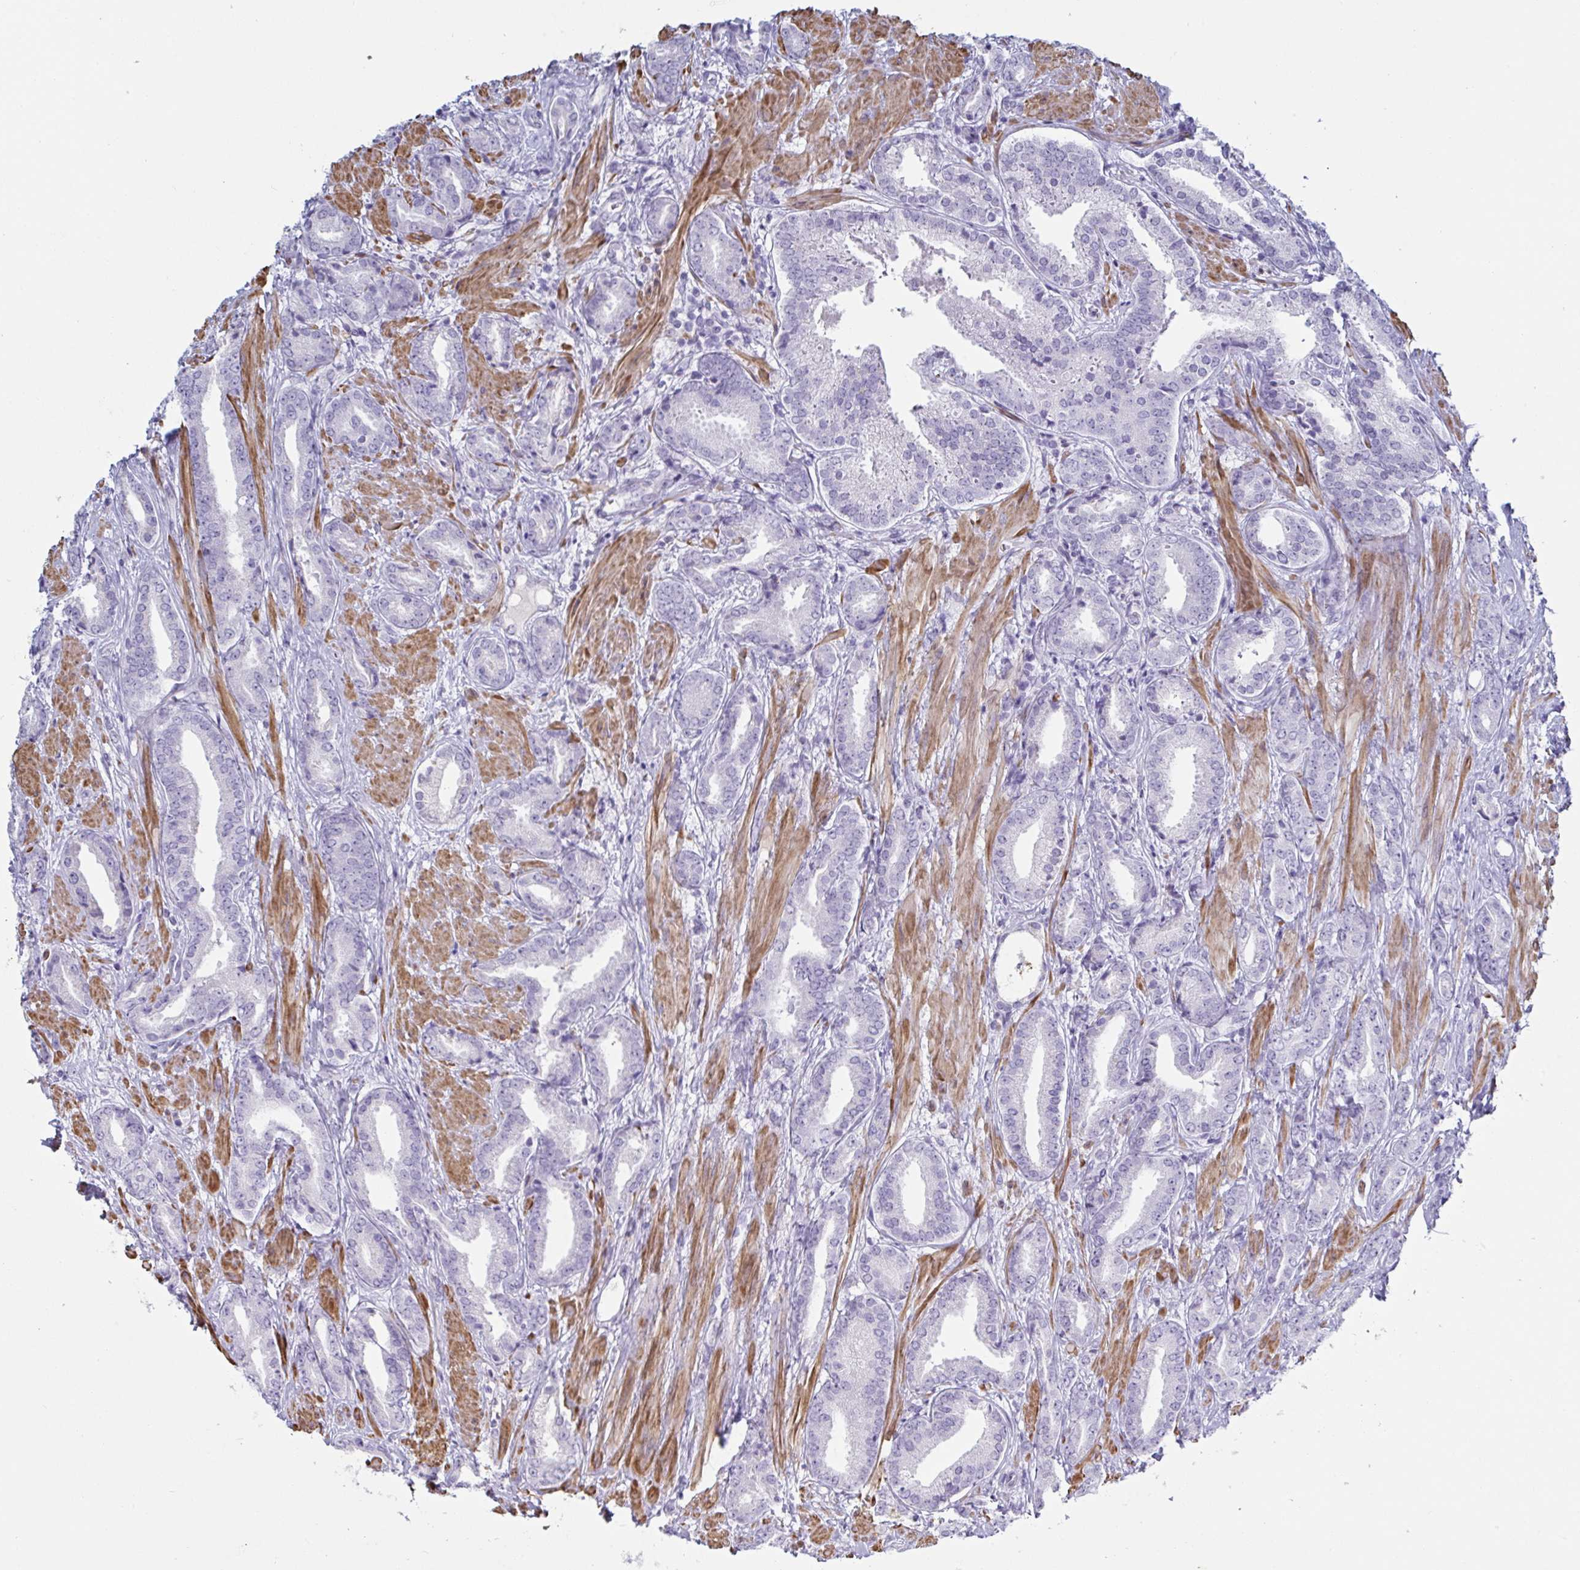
{"staining": {"intensity": "negative", "quantity": "none", "location": "none"}, "tissue": "prostate cancer", "cell_type": "Tumor cells", "image_type": "cancer", "snomed": [{"axis": "morphology", "description": "Adenocarcinoma, High grade"}, {"axis": "topography", "description": "Prostate"}], "caption": "A high-resolution photomicrograph shows IHC staining of prostate cancer (high-grade adenocarcinoma), which reveals no significant positivity in tumor cells.", "gene": "OR5P3", "patient": {"sex": "male", "age": 56}}